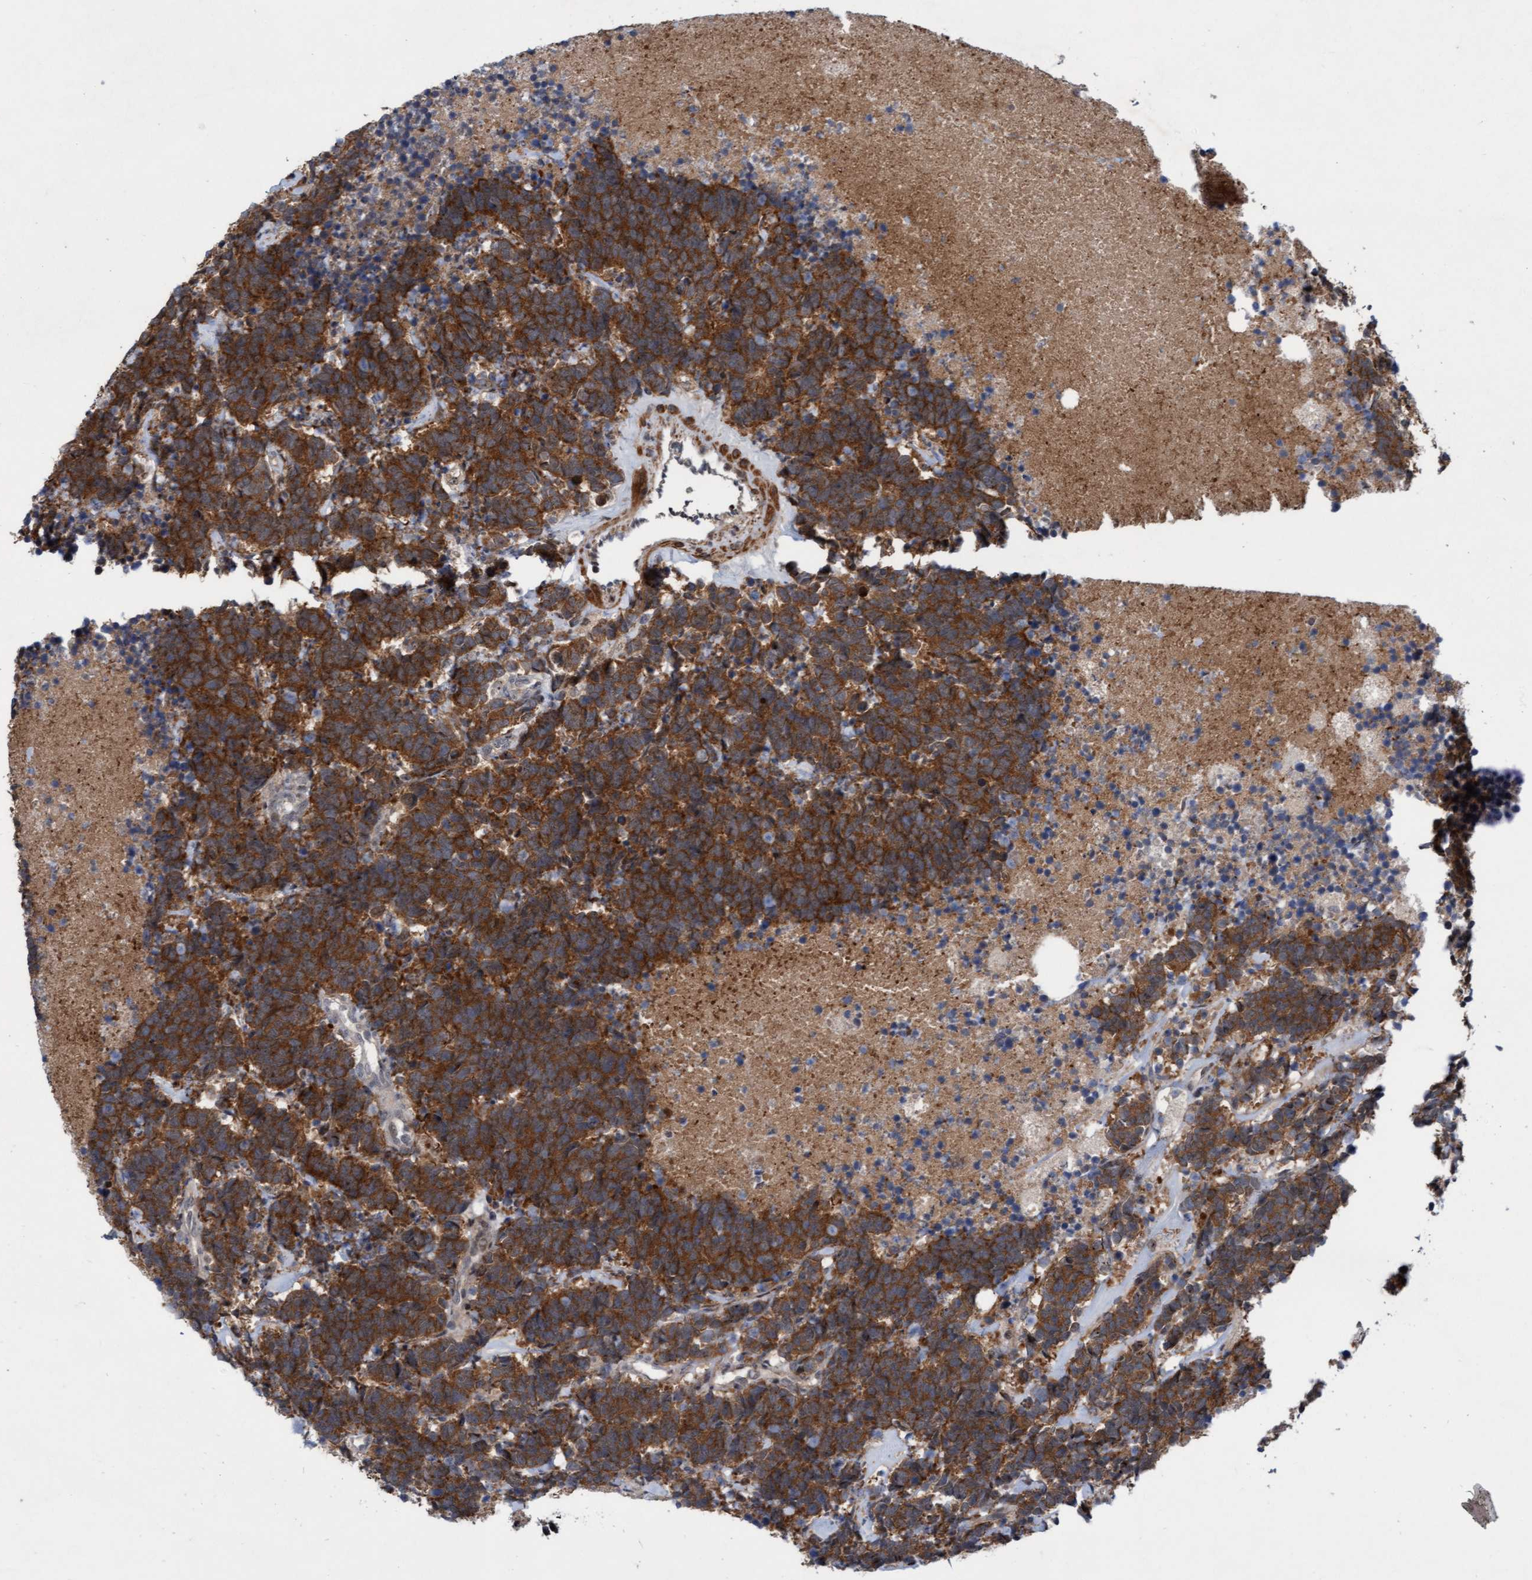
{"staining": {"intensity": "strong", "quantity": ">75%", "location": "cytoplasmic/membranous"}, "tissue": "carcinoid", "cell_type": "Tumor cells", "image_type": "cancer", "snomed": [{"axis": "morphology", "description": "Carcinoma, NOS"}, {"axis": "morphology", "description": "Carcinoid, malignant, NOS"}, {"axis": "topography", "description": "Urinary bladder"}], "caption": "Protein expression analysis of carcinoid shows strong cytoplasmic/membranous expression in approximately >75% of tumor cells.", "gene": "RAP1GAP2", "patient": {"sex": "male", "age": 57}}